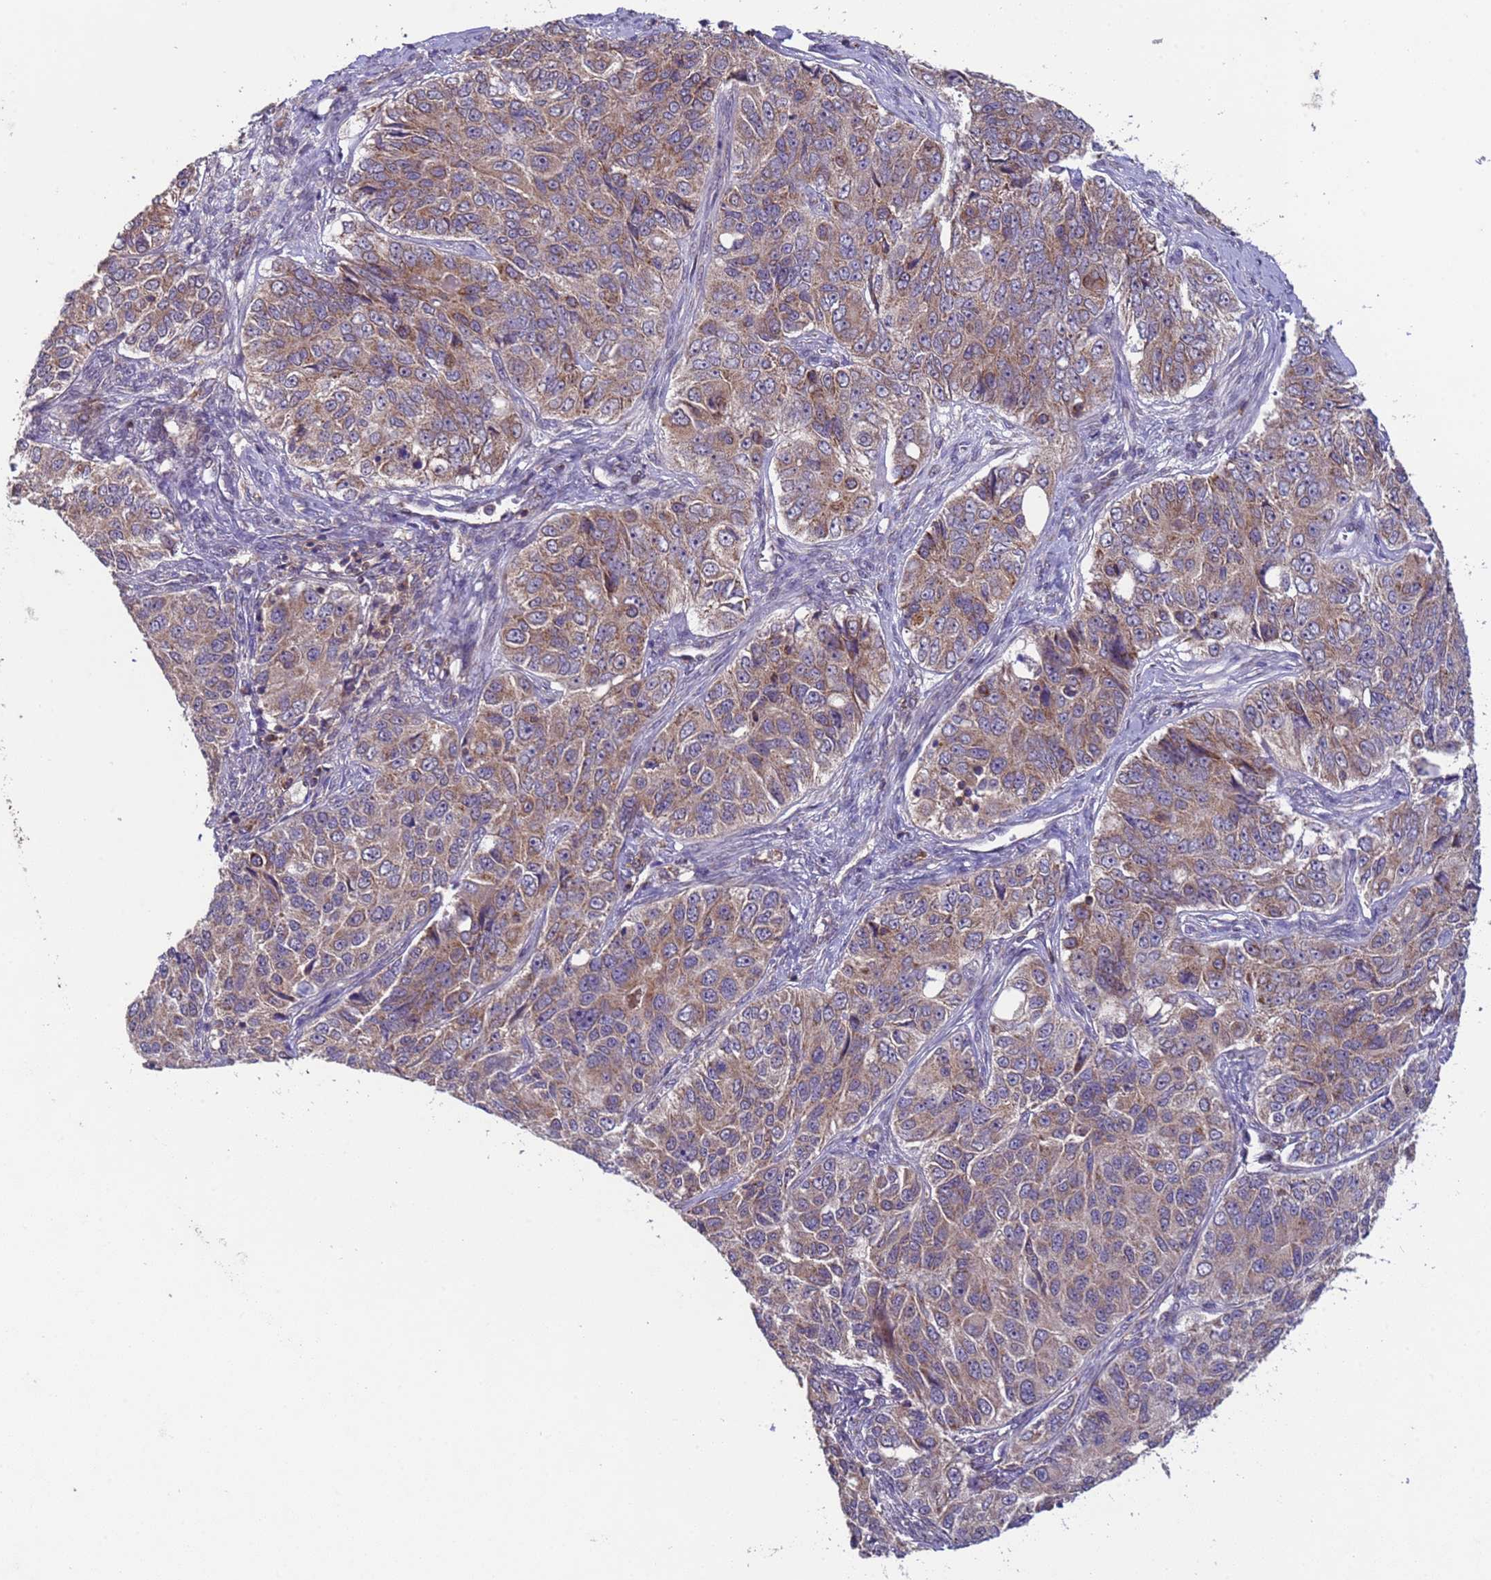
{"staining": {"intensity": "moderate", "quantity": ">75%", "location": "cytoplasmic/membranous"}, "tissue": "ovarian cancer", "cell_type": "Tumor cells", "image_type": "cancer", "snomed": [{"axis": "morphology", "description": "Carcinoma, endometroid"}, {"axis": "topography", "description": "Ovary"}], "caption": "DAB (3,3'-diaminobenzidine) immunohistochemical staining of ovarian cancer (endometroid carcinoma) shows moderate cytoplasmic/membranous protein expression in about >75% of tumor cells.", "gene": "ACAD8", "patient": {"sex": "female", "age": 51}}